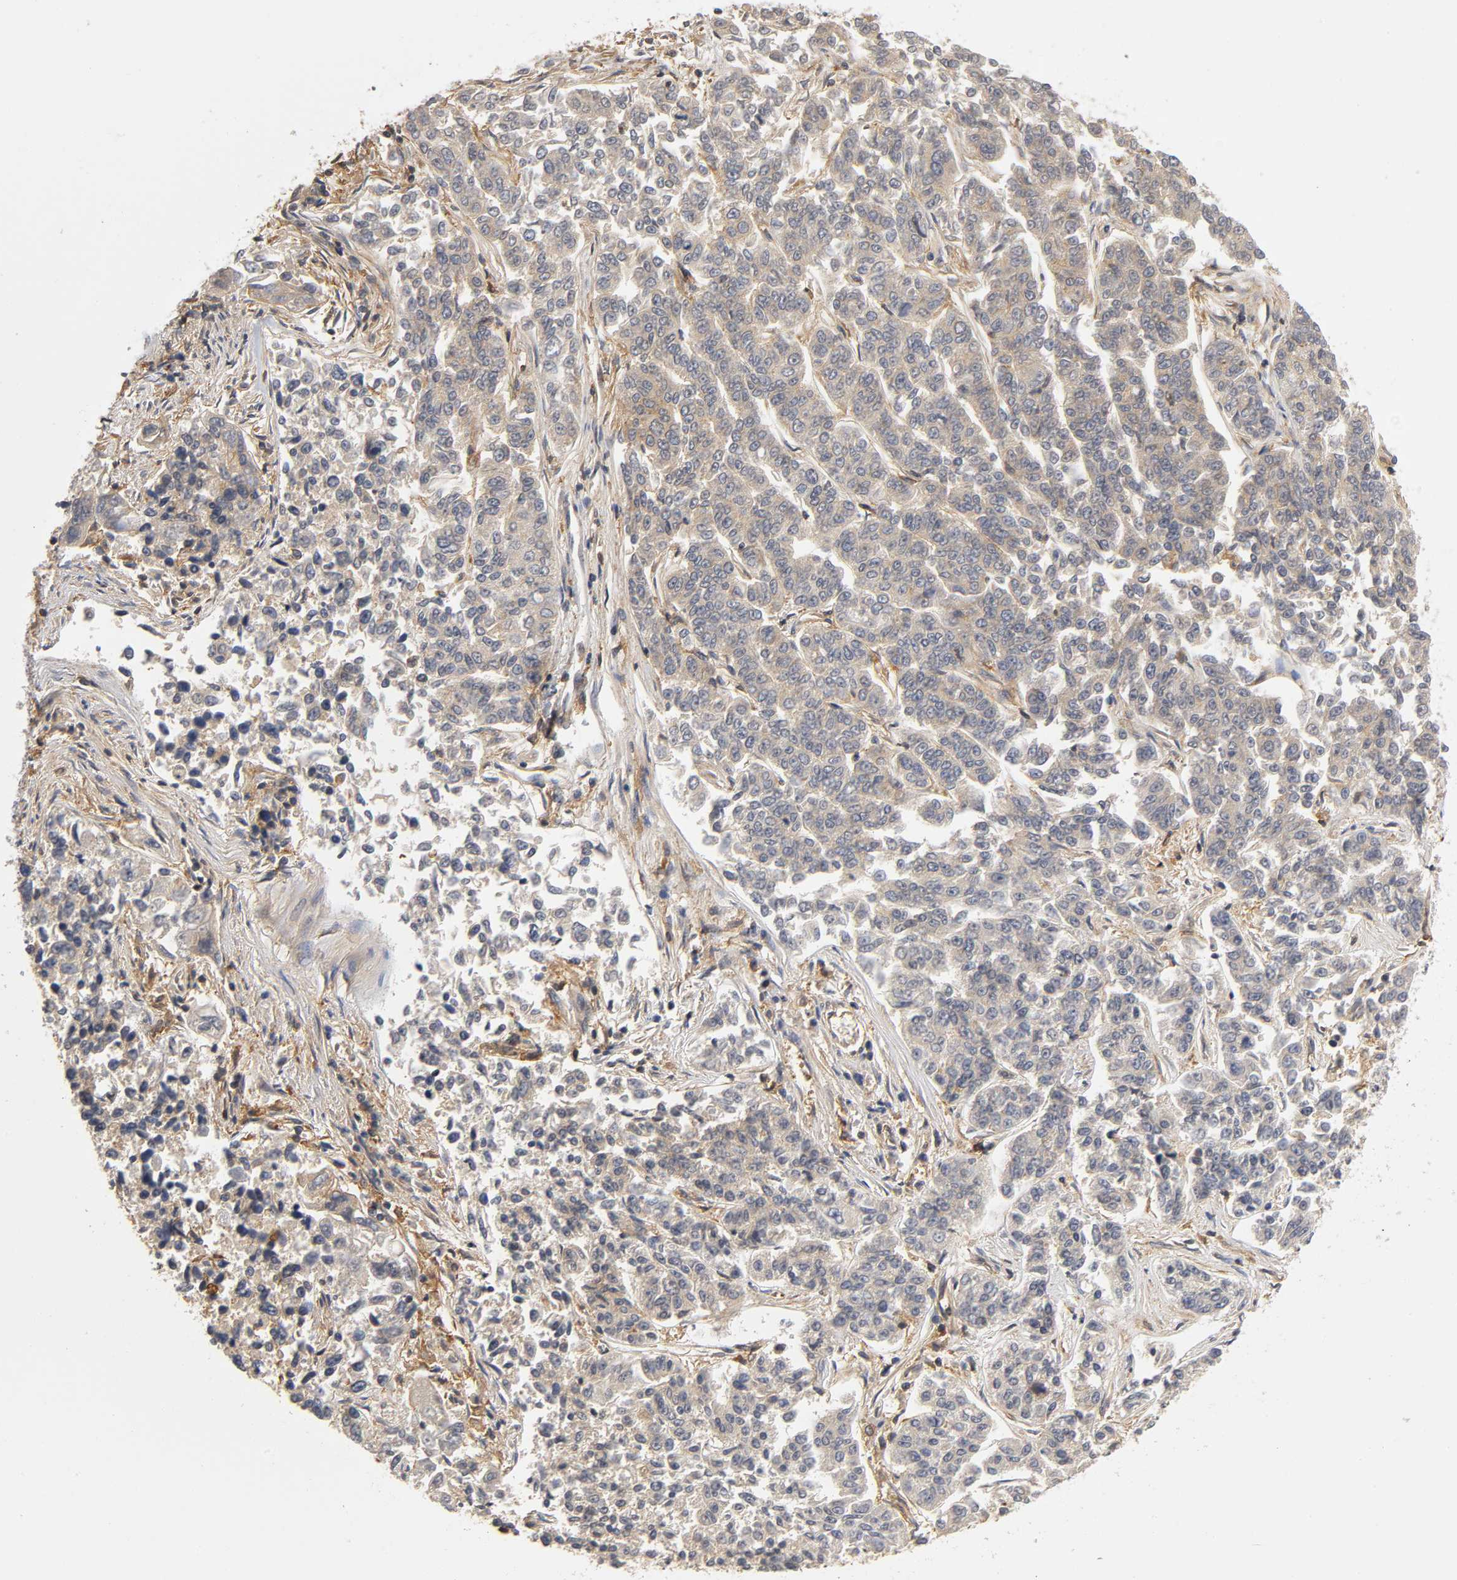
{"staining": {"intensity": "moderate", "quantity": ">75%", "location": "cytoplasmic/membranous"}, "tissue": "lung cancer", "cell_type": "Tumor cells", "image_type": "cancer", "snomed": [{"axis": "morphology", "description": "Adenocarcinoma, NOS"}, {"axis": "topography", "description": "Lung"}], "caption": "DAB (3,3'-diaminobenzidine) immunohistochemical staining of human lung cancer displays moderate cytoplasmic/membranous protein positivity in approximately >75% of tumor cells.", "gene": "ACTR2", "patient": {"sex": "male", "age": 84}}